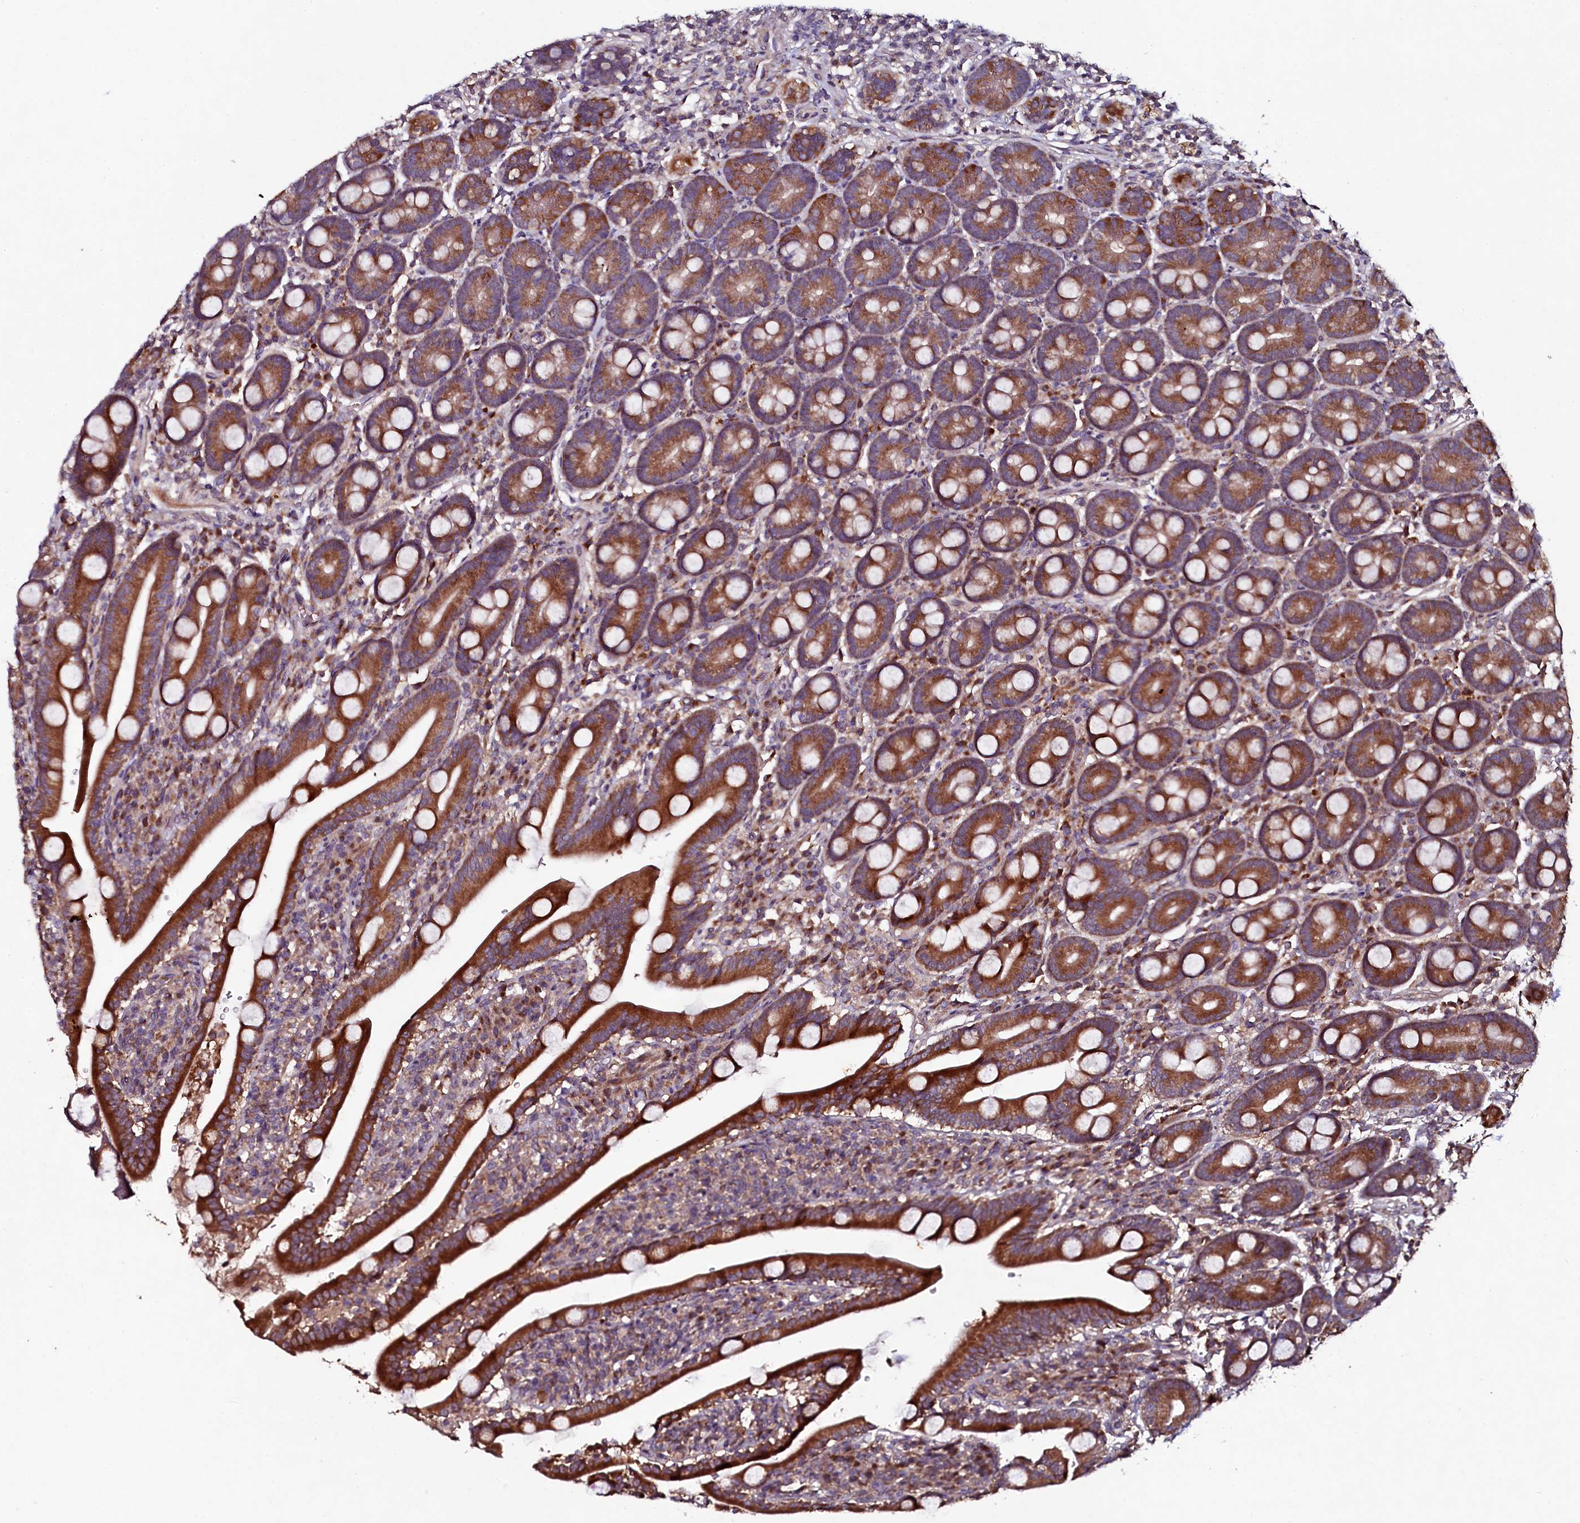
{"staining": {"intensity": "strong", "quantity": ">75%", "location": "cytoplasmic/membranous"}, "tissue": "duodenum", "cell_type": "Glandular cells", "image_type": "normal", "snomed": [{"axis": "morphology", "description": "Normal tissue, NOS"}, {"axis": "topography", "description": "Duodenum"}], "caption": "A photomicrograph of duodenum stained for a protein demonstrates strong cytoplasmic/membranous brown staining in glandular cells. The protein is shown in brown color, while the nuclei are stained blue.", "gene": "SEC24C", "patient": {"sex": "male", "age": 35}}